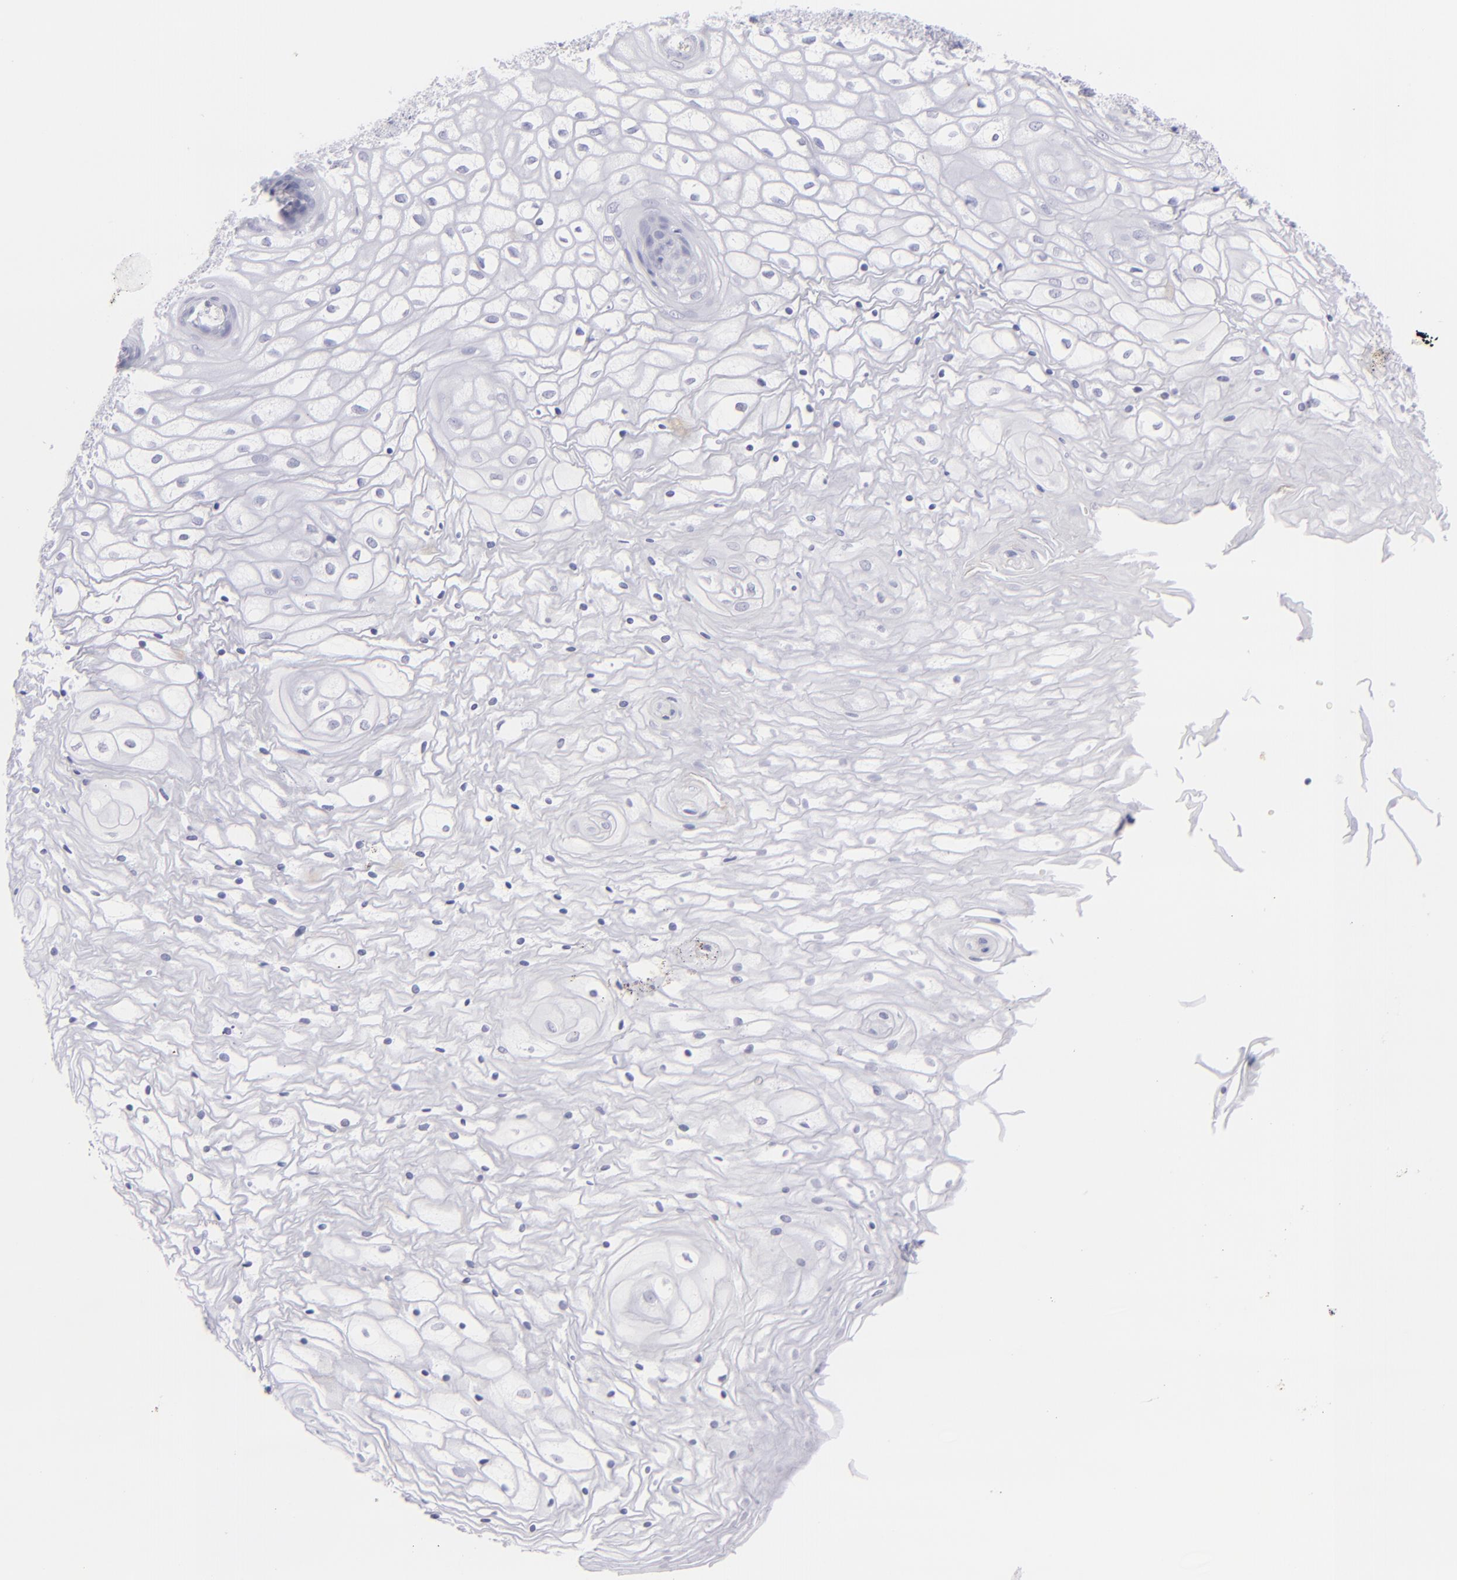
{"staining": {"intensity": "negative", "quantity": "none", "location": "none"}, "tissue": "vagina", "cell_type": "Squamous epithelial cells", "image_type": "normal", "snomed": [{"axis": "morphology", "description": "Normal tissue, NOS"}, {"axis": "topography", "description": "Vagina"}], "caption": "Immunohistochemistry (IHC) of benign vagina reveals no staining in squamous epithelial cells. The staining was performed using DAB (3,3'-diaminobenzidine) to visualize the protein expression in brown, while the nuclei were stained in blue with hematoxylin (Magnification: 20x).", "gene": "FCER2", "patient": {"sex": "female", "age": 34}}